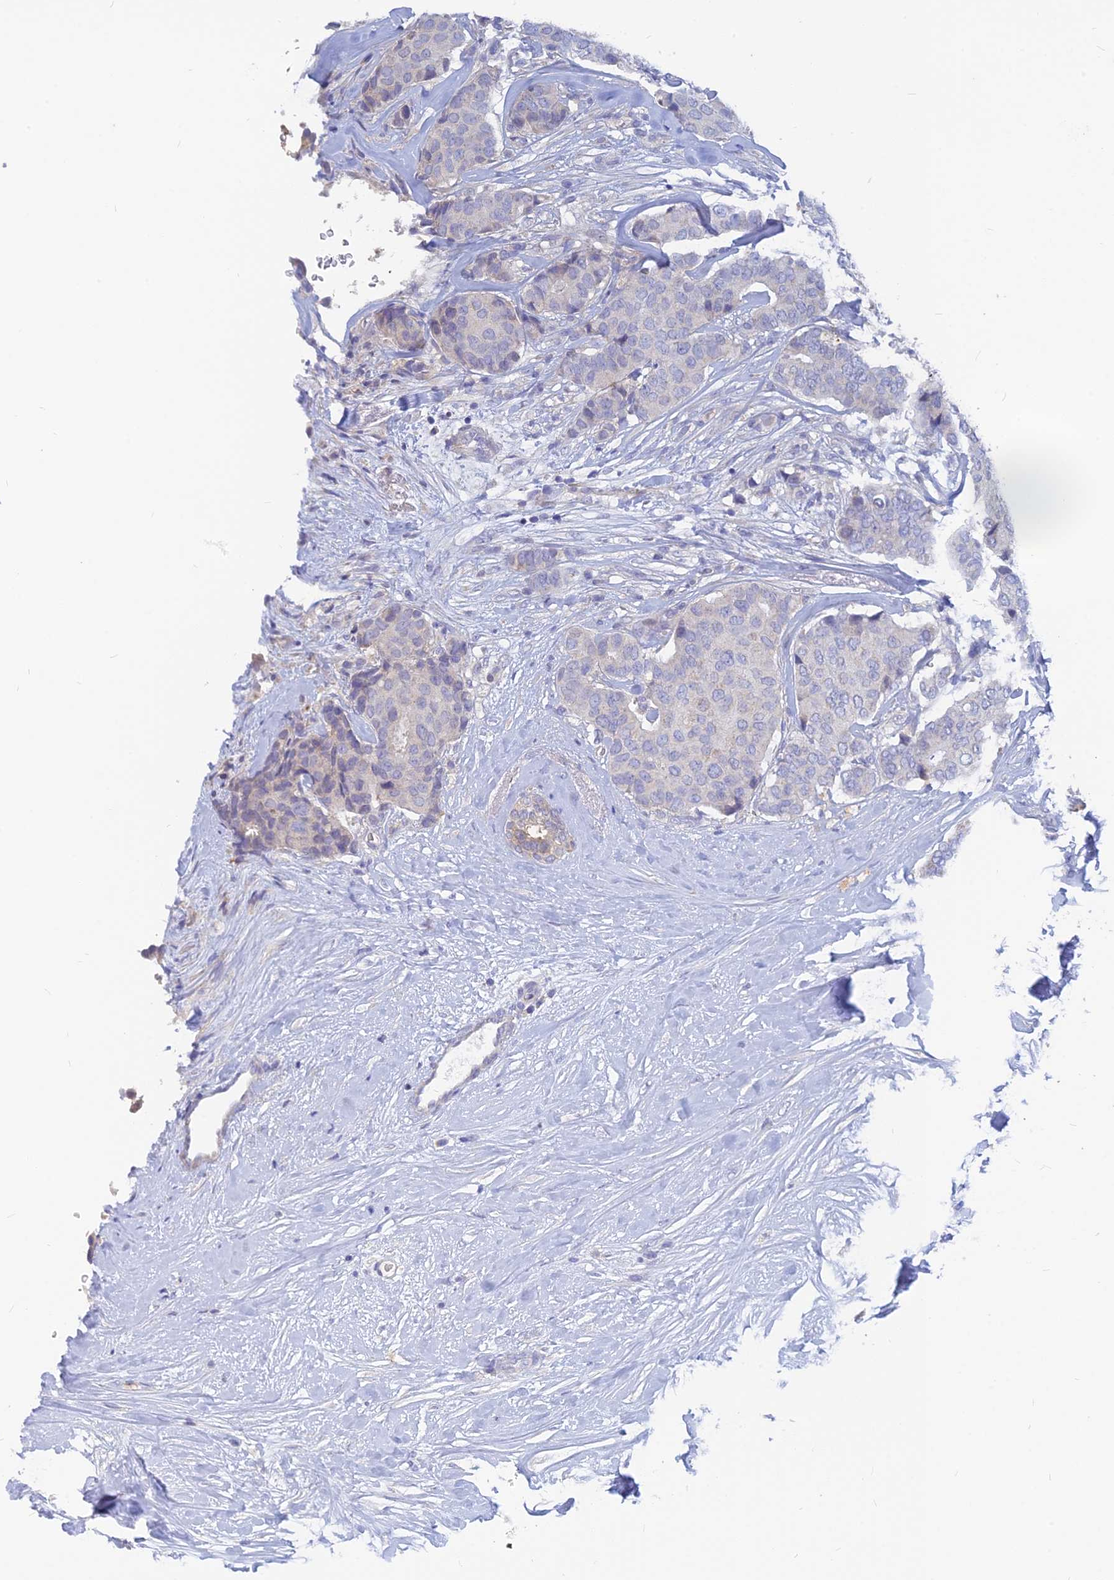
{"staining": {"intensity": "weak", "quantity": "<25%", "location": "cytoplasmic/membranous"}, "tissue": "breast cancer", "cell_type": "Tumor cells", "image_type": "cancer", "snomed": [{"axis": "morphology", "description": "Duct carcinoma"}, {"axis": "topography", "description": "Breast"}], "caption": "Immunohistochemical staining of breast cancer exhibits no significant expression in tumor cells.", "gene": "CACNA1B", "patient": {"sex": "female", "age": 75}}